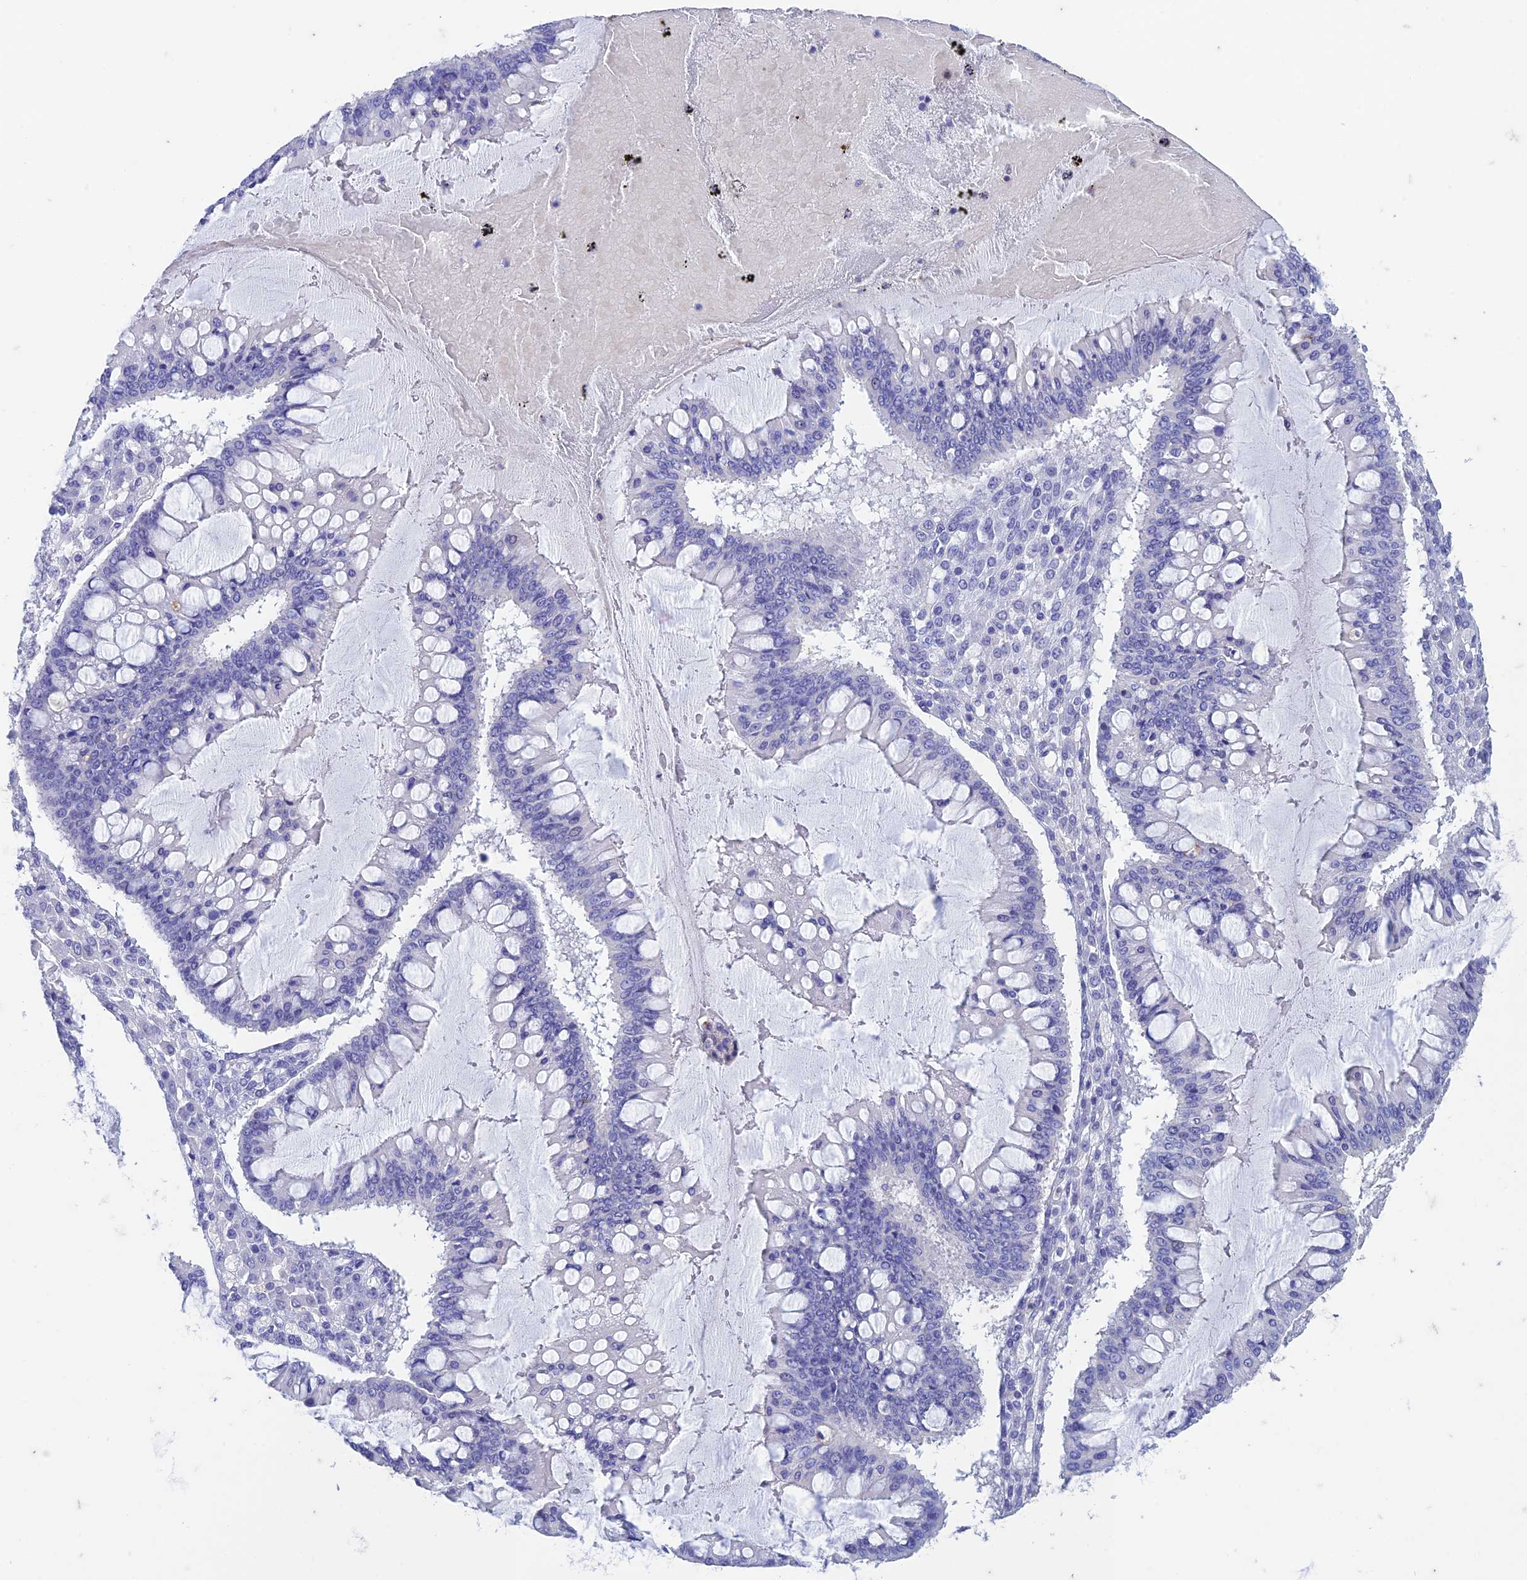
{"staining": {"intensity": "negative", "quantity": "none", "location": "none"}, "tissue": "ovarian cancer", "cell_type": "Tumor cells", "image_type": "cancer", "snomed": [{"axis": "morphology", "description": "Cystadenocarcinoma, mucinous, NOS"}, {"axis": "topography", "description": "Ovary"}], "caption": "A micrograph of human ovarian cancer (mucinous cystadenocarcinoma) is negative for staining in tumor cells.", "gene": "FGF7", "patient": {"sex": "female", "age": 73}}